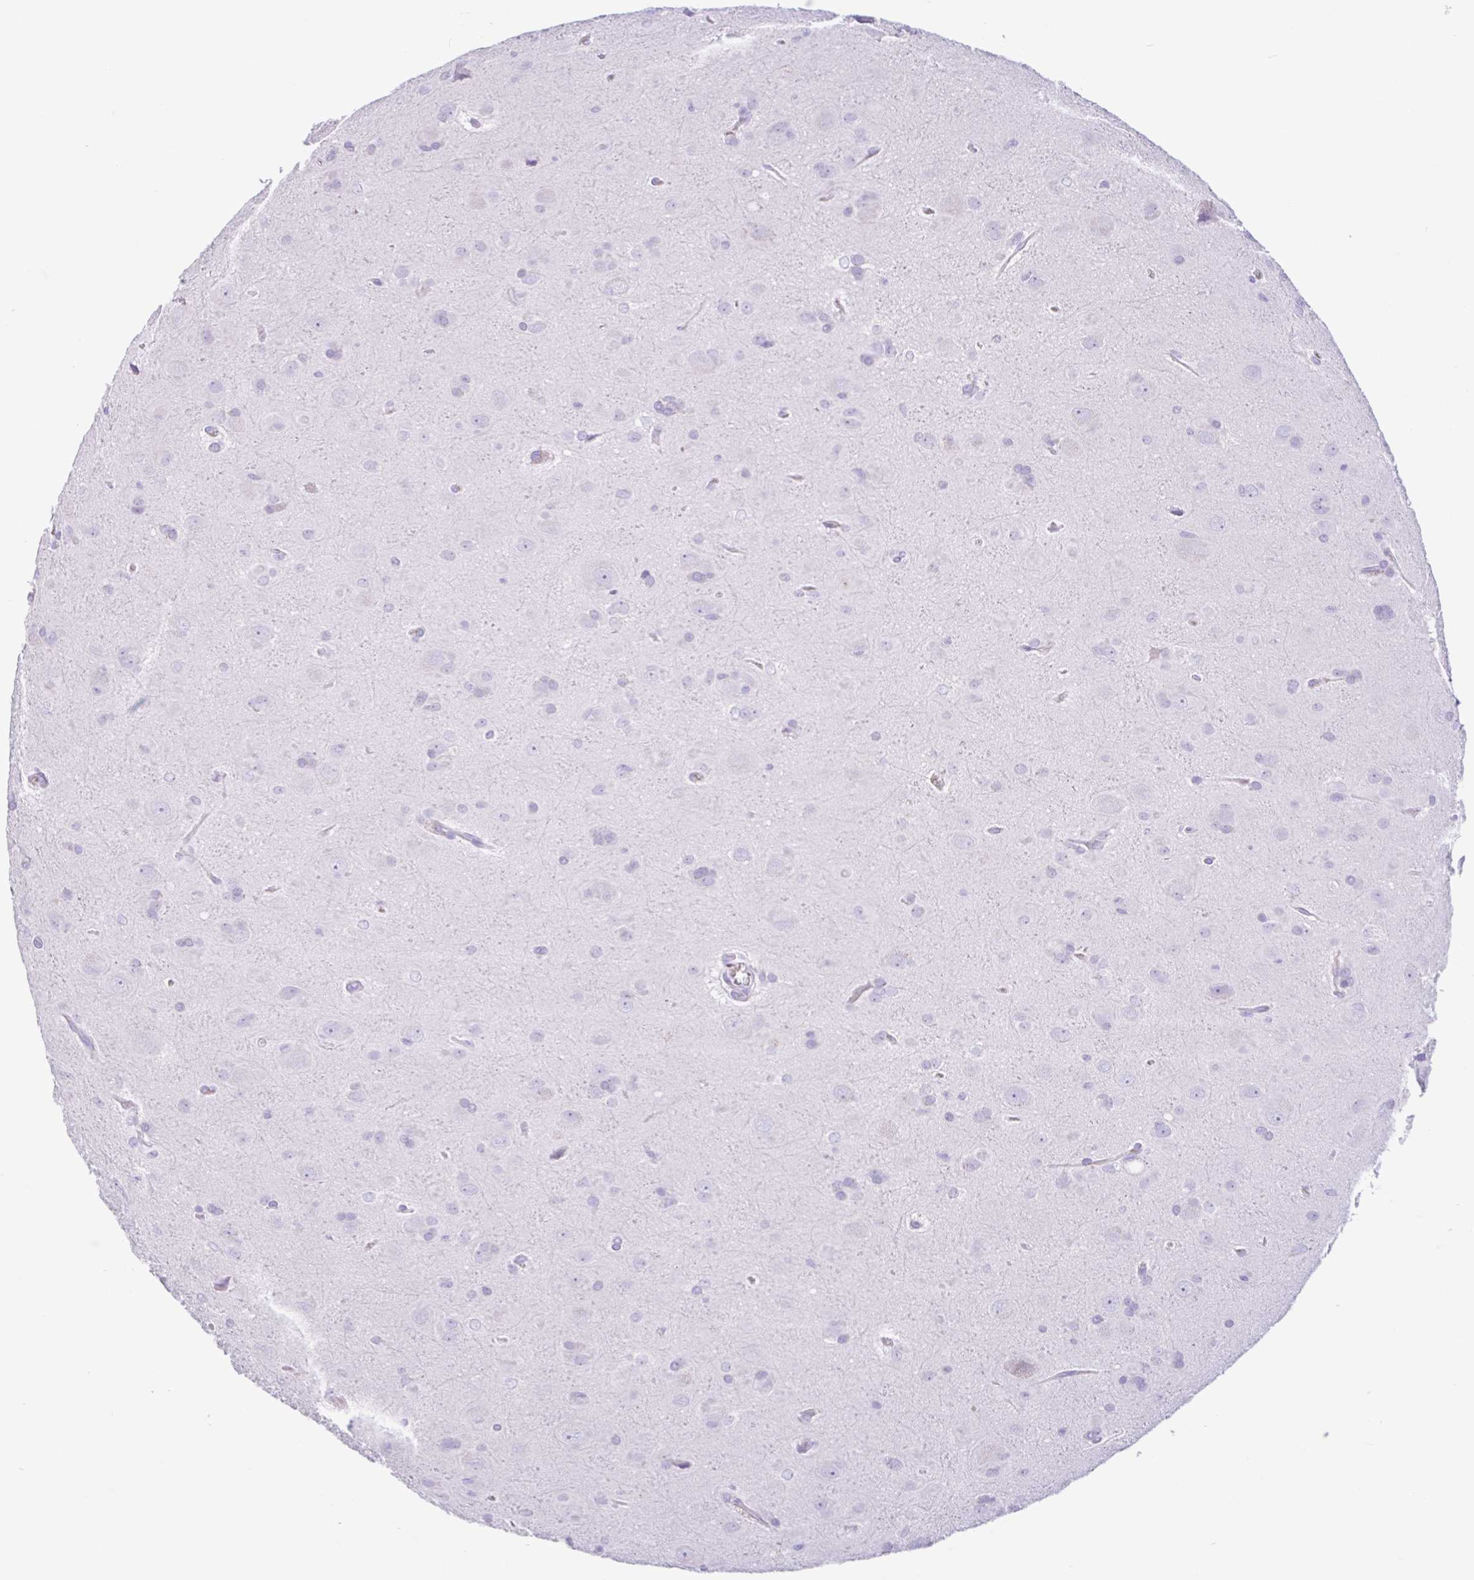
{"staining": {"intensity": "negative", "quantity": "none", "location": "none"}, "tissue": "glioma", "cell_type": "Tumor cells", "image_type": "cancer", "snomed": [{"axis": "morphology", "description": "Glioma, malignant, Low grade"}, {"axis": "topography", "description": "Brain"}], "caption": "Tumor cells show no significant staining in malignant glioma (low-grade).", "gene": "TMEM79", "patient": {"sex": "male", "age": 58}}